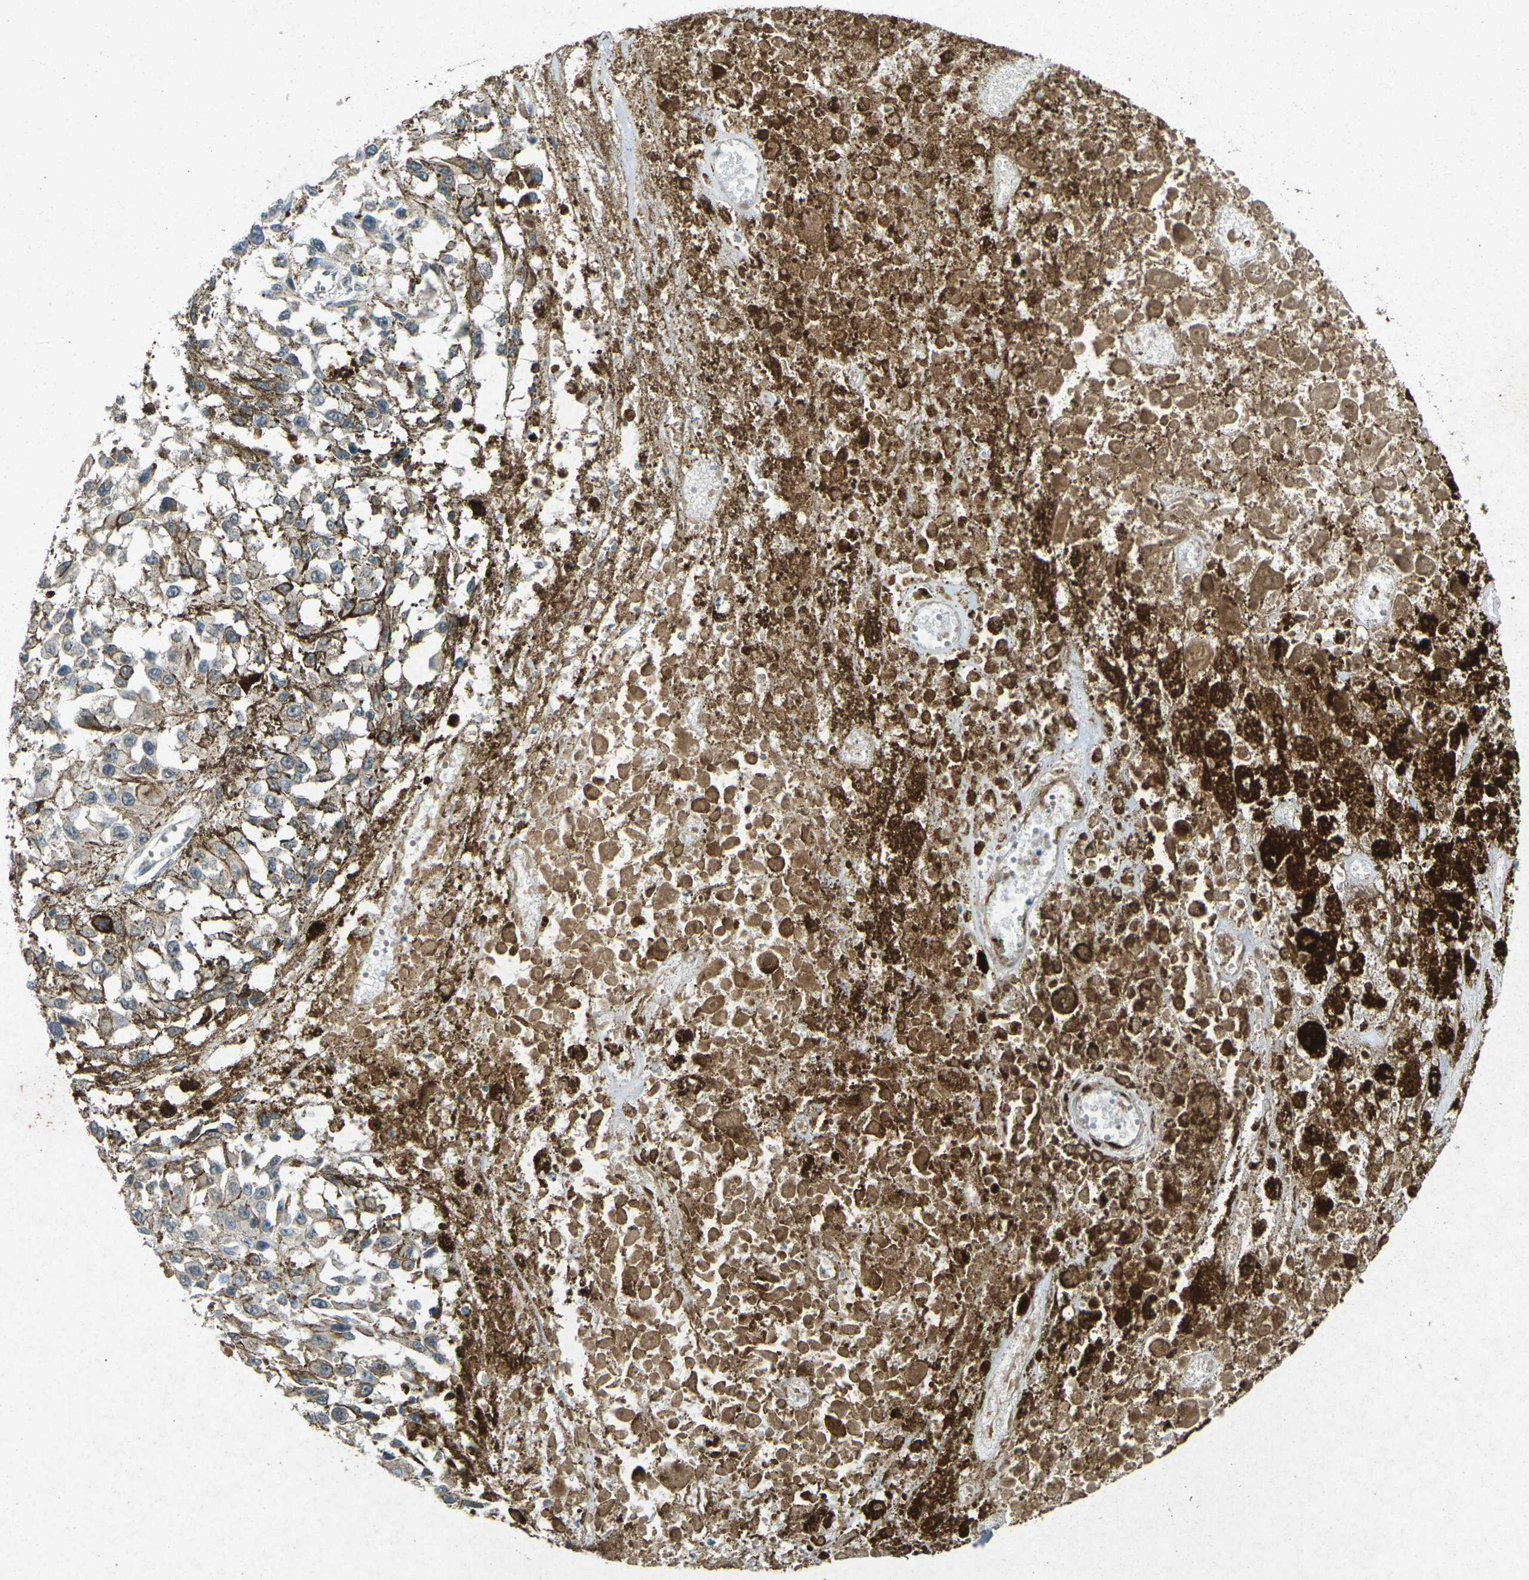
{"staining": {"intensity": "negative", "quantity": "none", "location": "none"}, "tissue": "melanoma", "cell_type": "Tumor cells", "image_type": "cancer", "snomed": [{"axis": "morphology", "description": "Malignant melanoma, Metastatic site"}, {"axis": "topography", "description": "Lymph node"}], "caption": "Protein analysis of melanoma exhibits no significant staining in tumor cells.", "gene": "RGMA", "patient": {"sex": "male", "age": 59}}